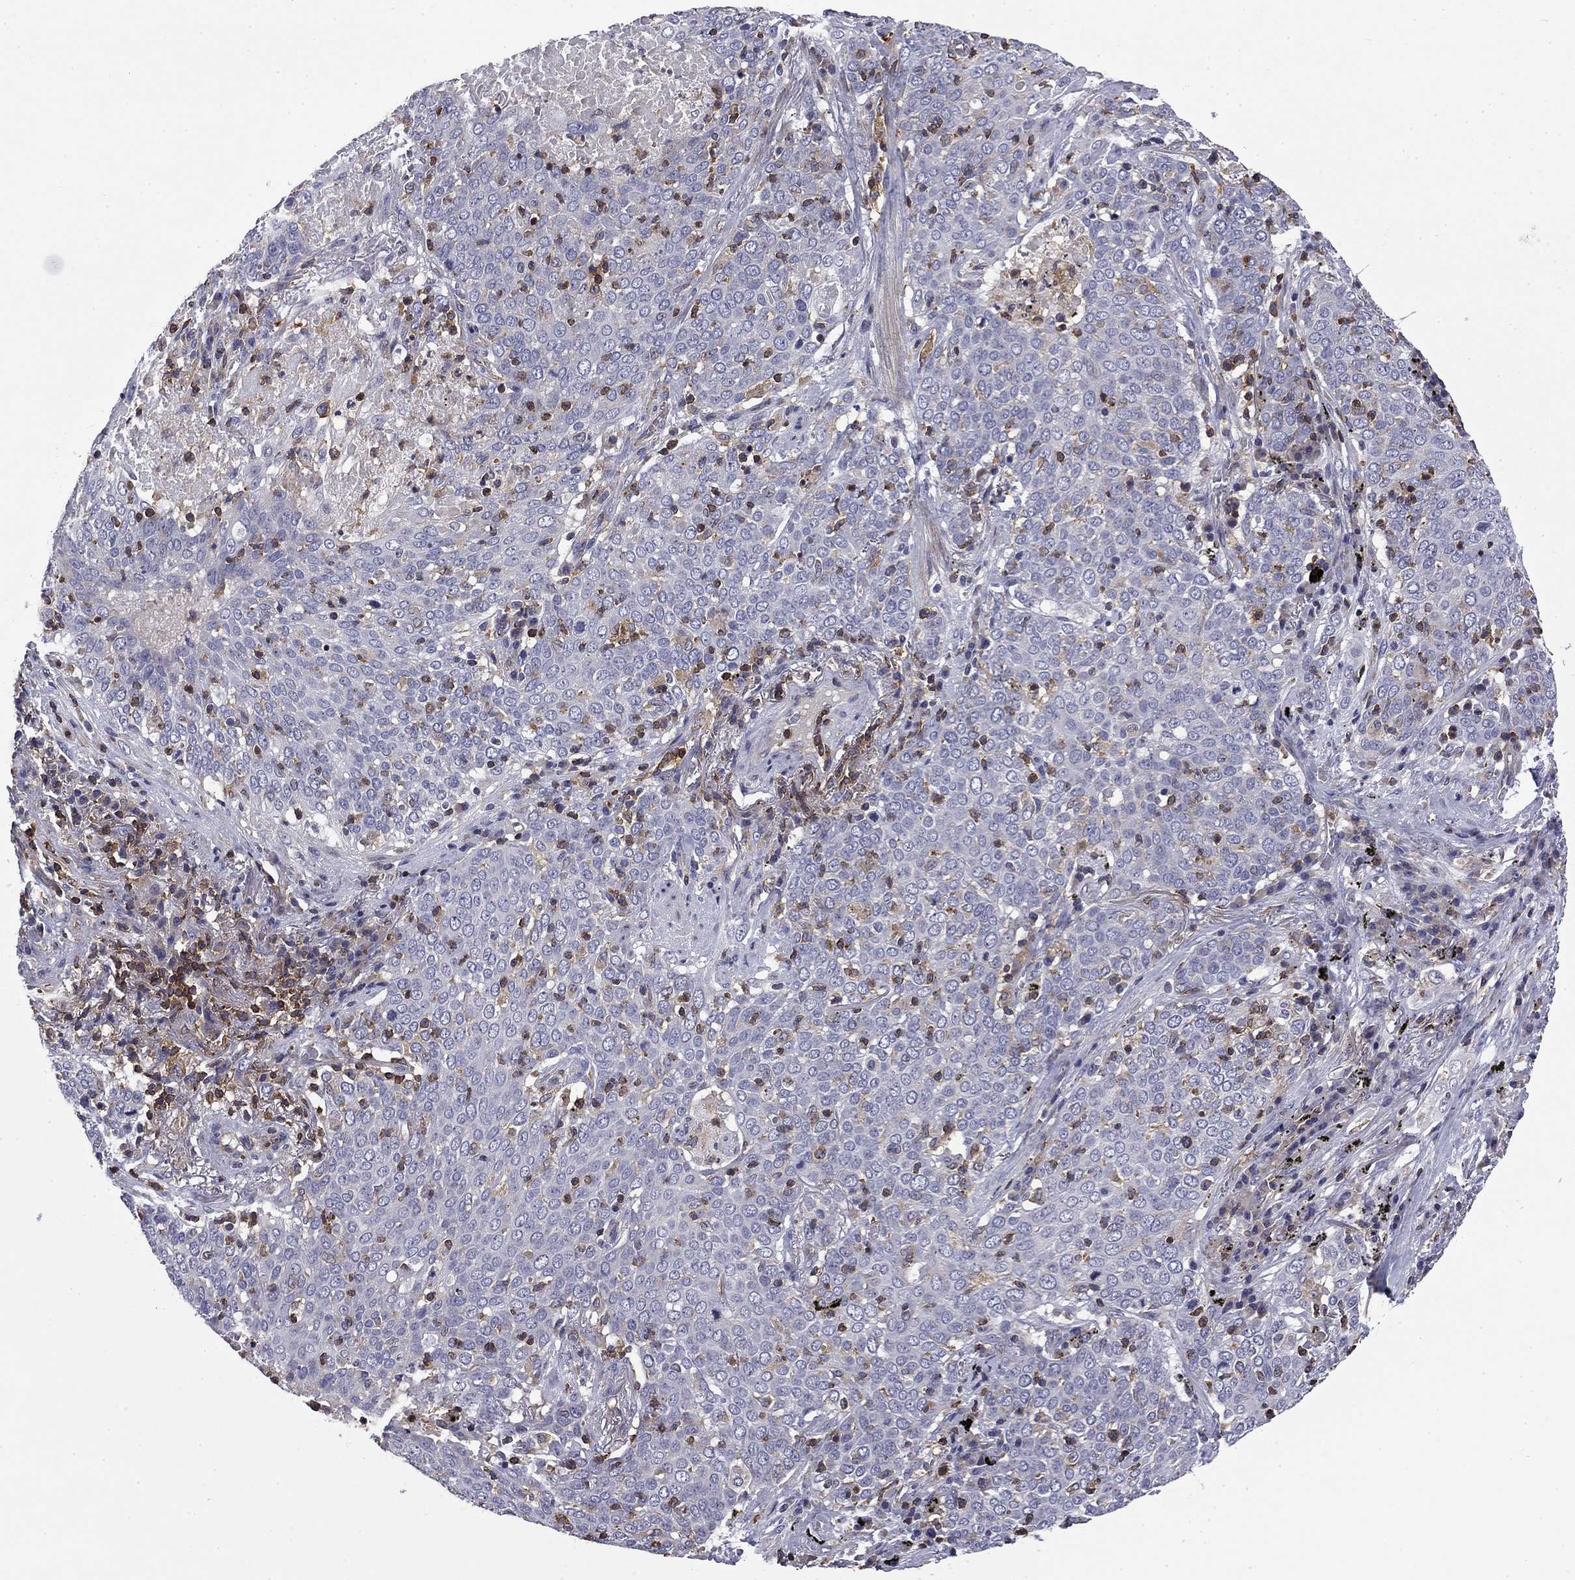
{"staining": {"intensity": "negative", "quantity": "none", "location": "none"}, "tissue": "lung cancer", "cell_type": "Tumor cells", "image_type": "cancer", "snomed": [{"axis": "morphology", "description": "Squamous cell carcinoma, NOS"}, {"axis": "topography", "description": "Lung"}], "caption": "Lung cancer (squamous cell carcinoma) was stained to show a protein in brown. There is no significant staining in tumor cells.", "gene": "ARHGAP45", "patient": {"sex": "male", "age": 82}}